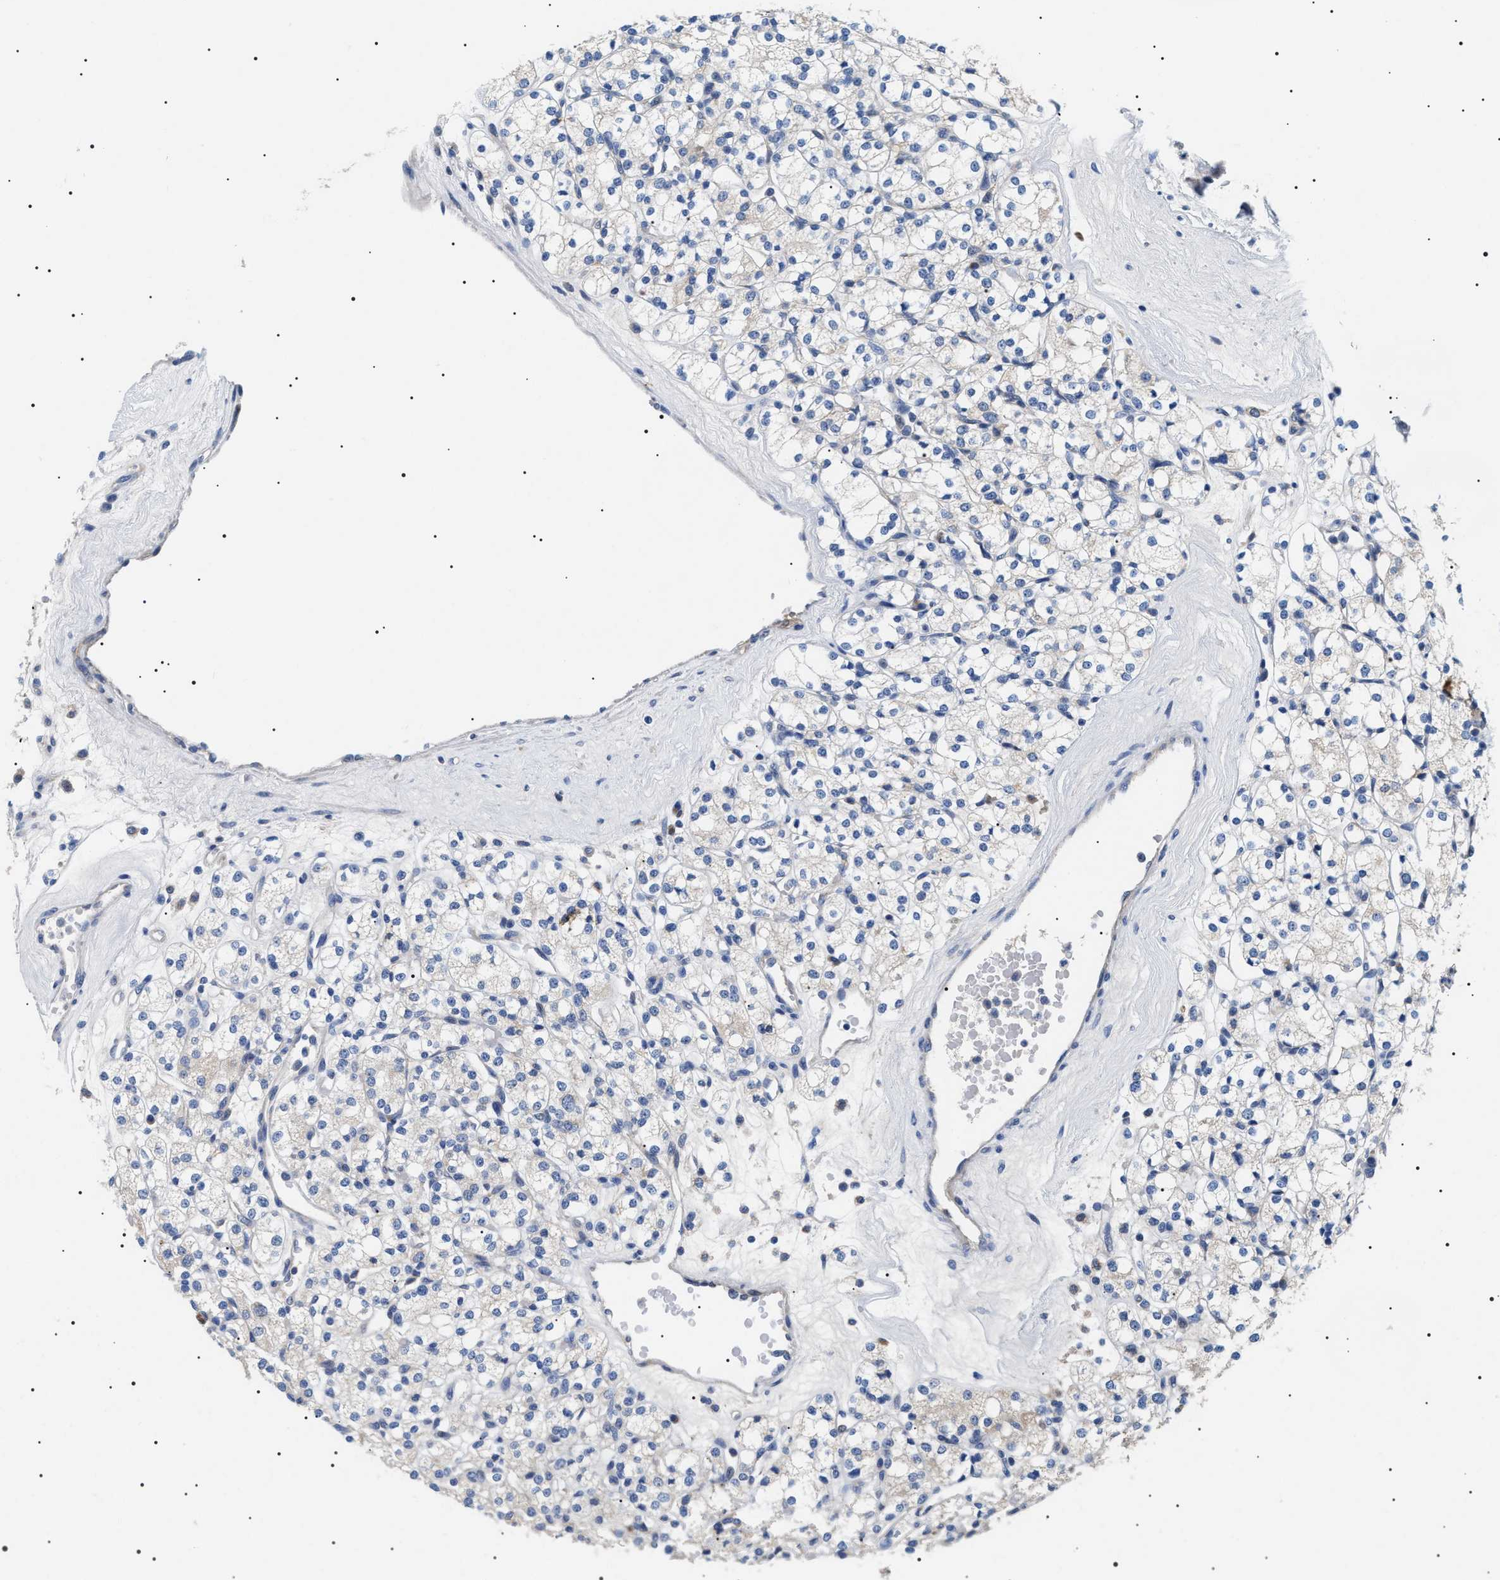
{"staining": {"intensity": "negative", "quantity": "none", "location": "none"}, "tissue": "renal cancer", "cell_type": "Tumor cells", "image_type": "cancer", "snomed": [{"axis": "morphology", "description": "Adenocarcinoma, NOS"}, {"axis": "topography", "description": "Kidney"}], "caption": "A photomicrograph of renal adenocarcinoma stained for a protein exhibits no brown staining in tumor cells. (Stains: DAB (3,3'-diaminobenzidine) immunohistochemistry (IHC) with hematoxylin counter stain, Microscopy: brightfield microscopy at high magnification).", "gene": "TMEM222", "patient": {"sex": "male", "age": 77}}